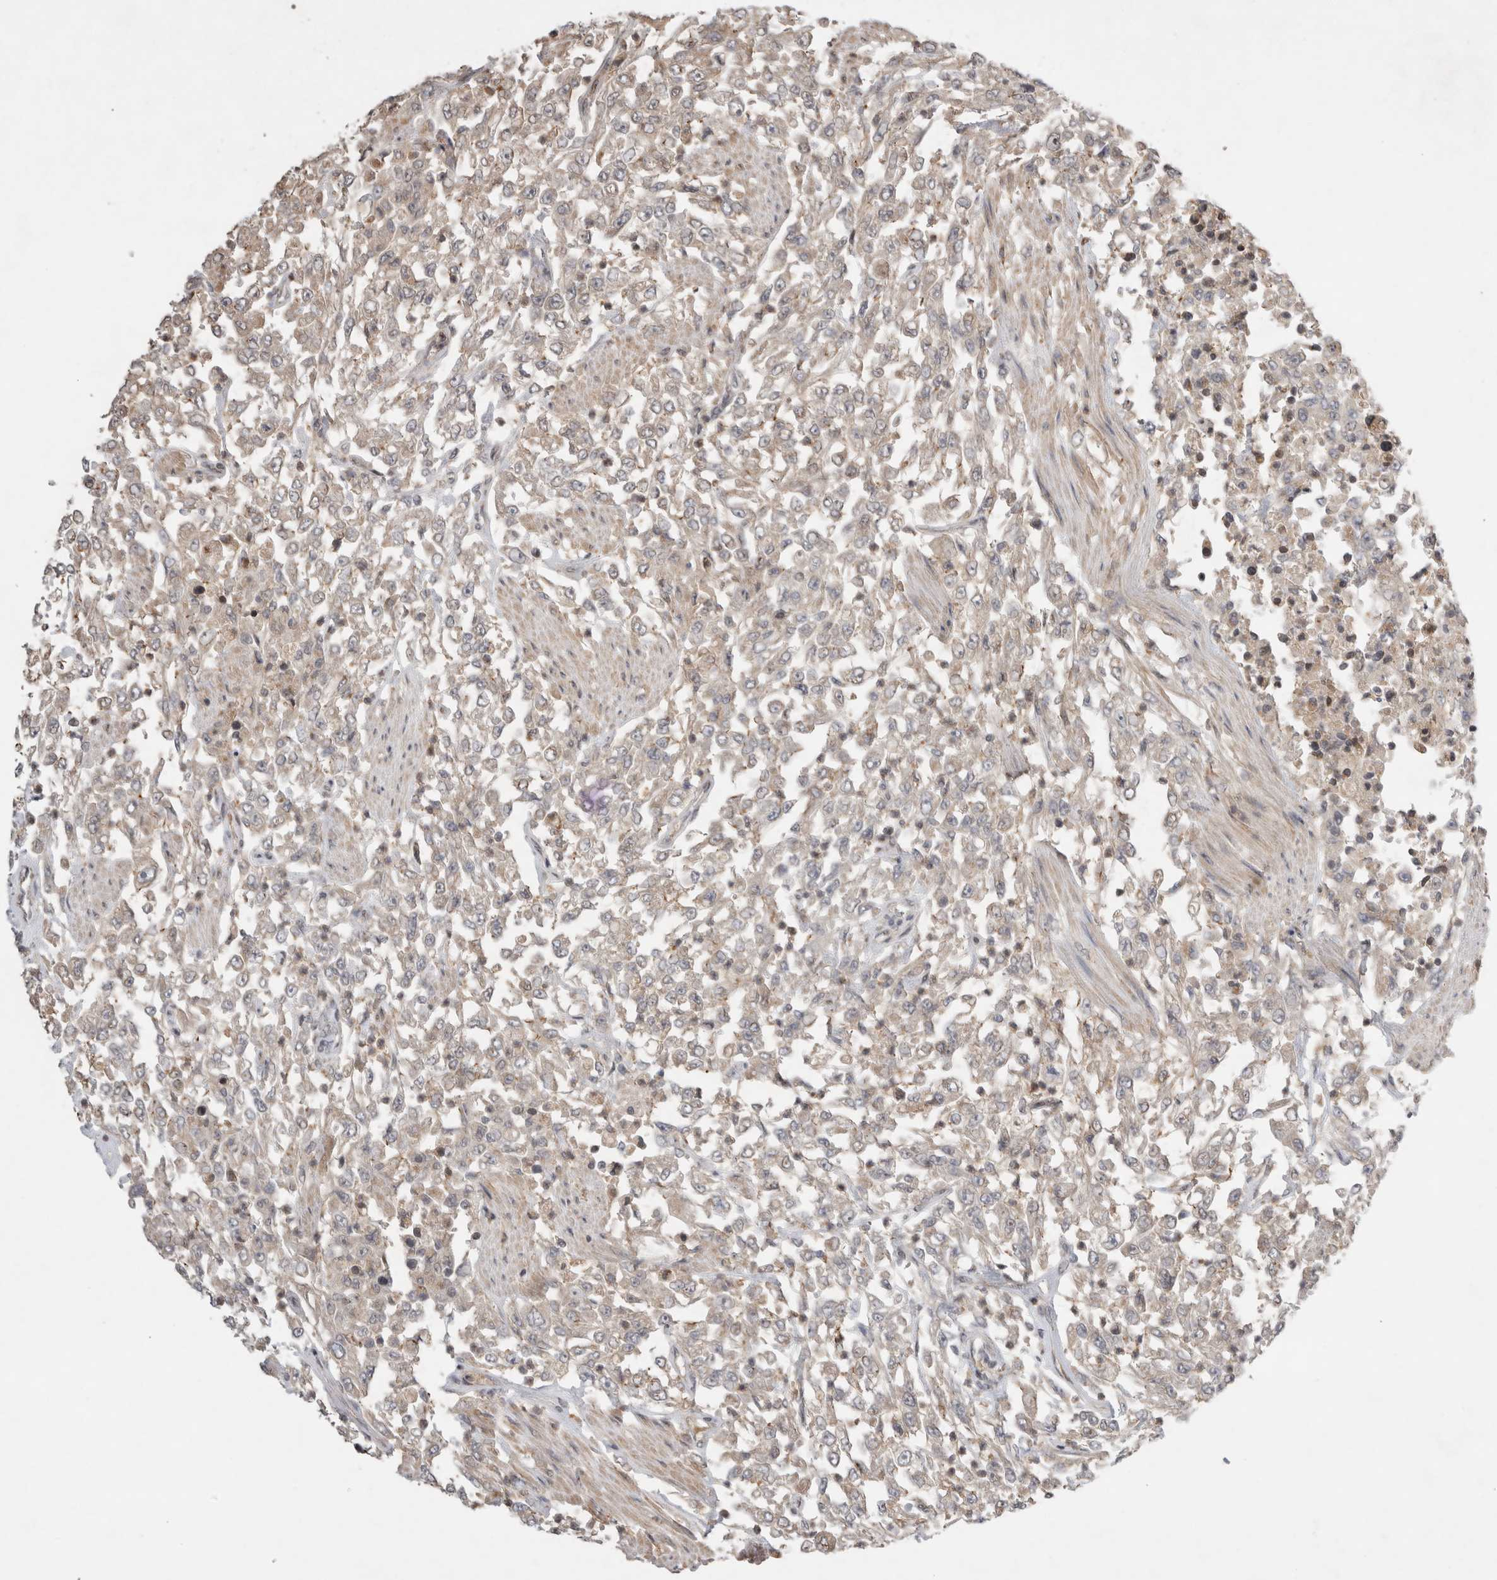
{"staining": {"intensity": "weak", "quantity": "<25%", "location": "cytoplasmic/membranous"}, "tissue": "urothelial cancer", "cell_type": "Tumor cells", "image_type": "cancer", "snomed": [{"axis": "morphology", "description": "Urothelial carcinoma, High grade"}, {"axis": "topography", "description": "Urinary bladder"}], "caption": "DAB immunohistochemical staining of high-grade urothelial carcinoma exhibits no significant staining in tumor cells. Brightfield microscopy of IHC stained with DAB (3,3'-diaminobenzidine) (brown) and hematoxylin (blue), captured at high magnification.", "gene": "EIF2AK1", "patient": {"sex": "male", "age": 46}}